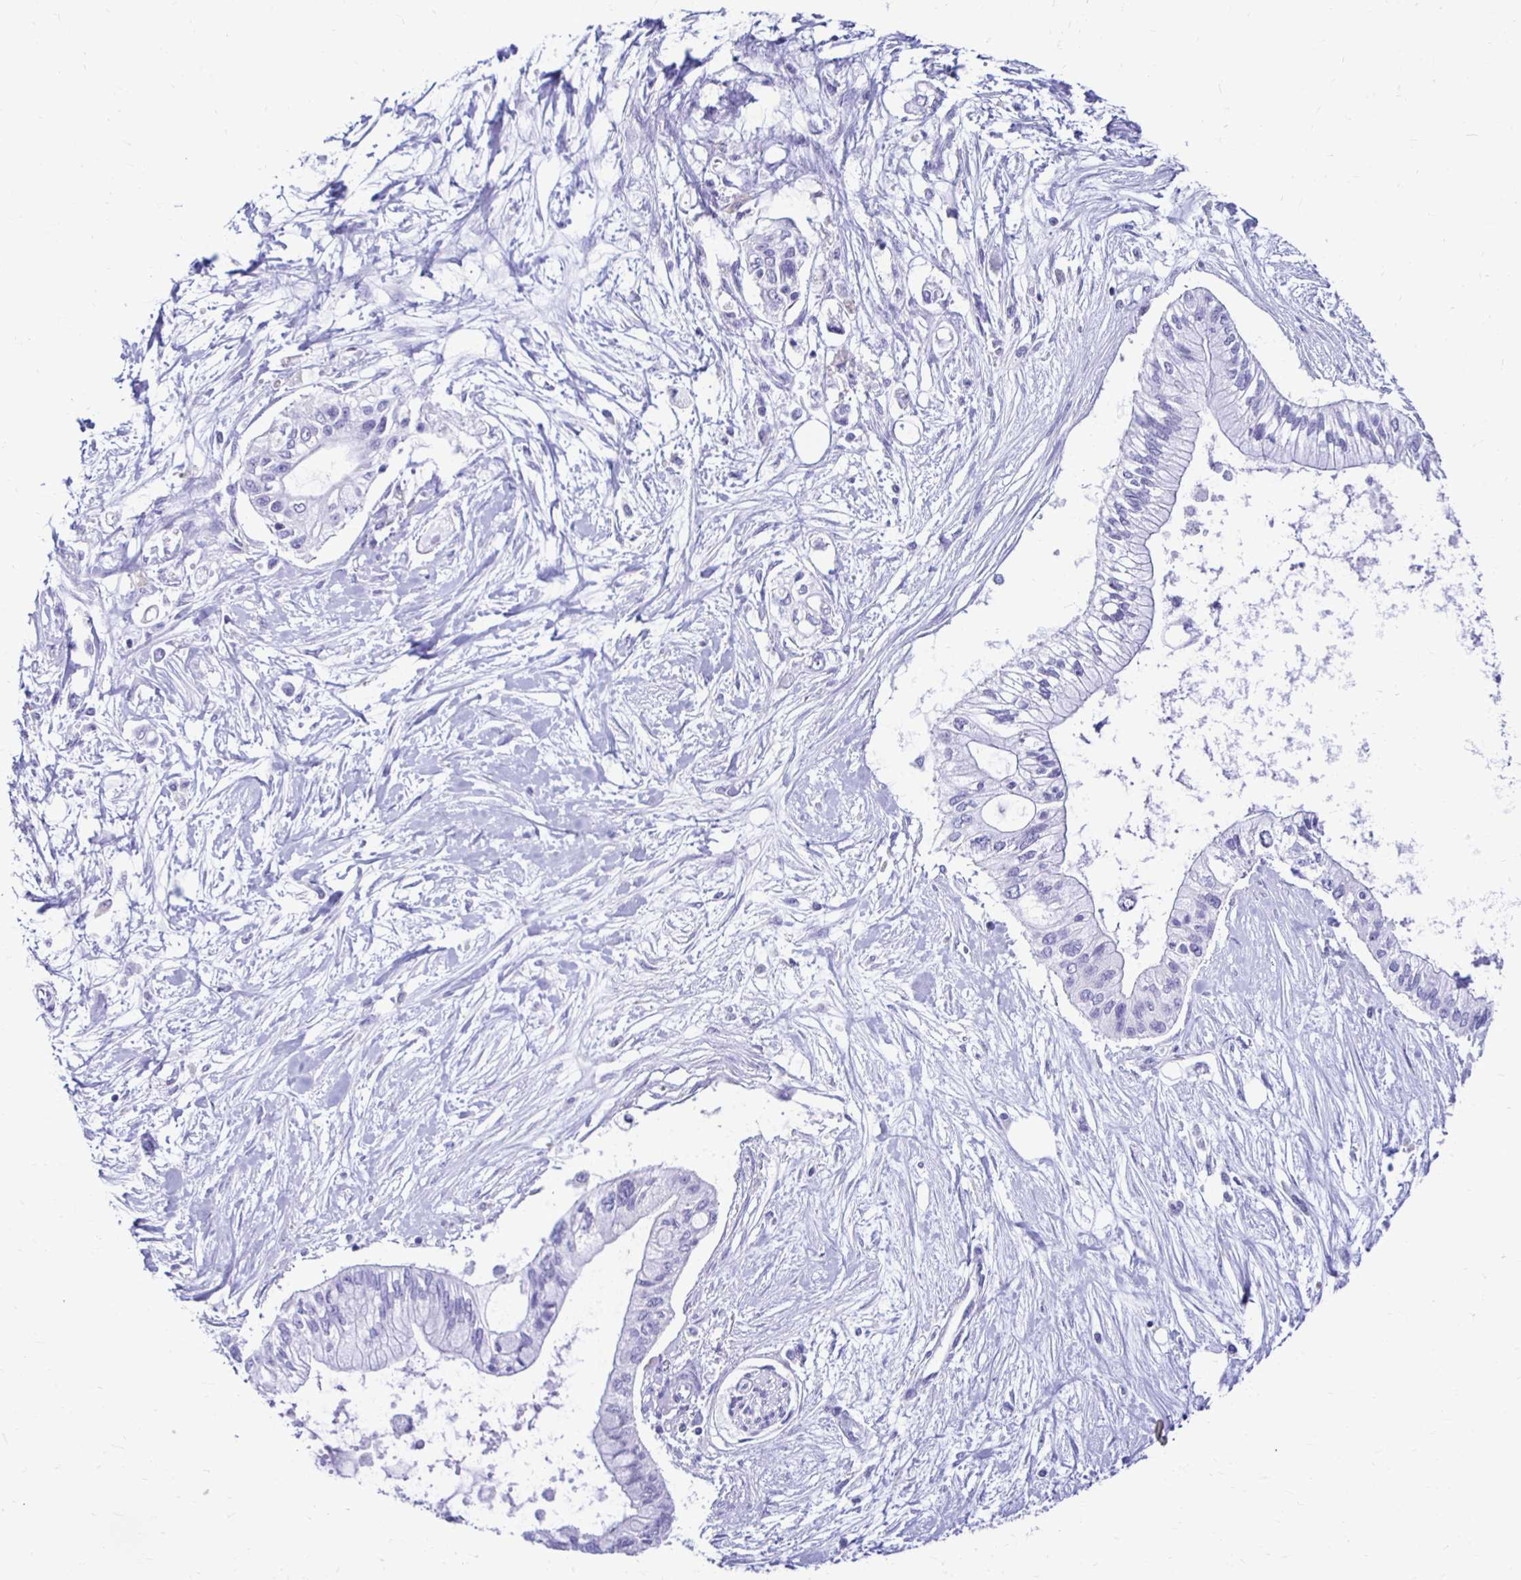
{"staining": {"intensity": "negative", "quantity": "none", "location": "none"}, "tissue": "pancreatic cancer", "cell_type": "Tumor cells", "image_type": "cancer", "snomed": [{"axis": "morphology", "description": "Adenocarcinoma, NOS"}, {"axis": "topography", "description": "Pancreas"}], "caption": "An immunohistochemistry micrograph of pancreatic adenocarcinoma is shown. There is no staining in tumor cells of pancreatic adenocarcinoma.", "gene": "CST5", "patient": {"sex": "female", "age": 77}}